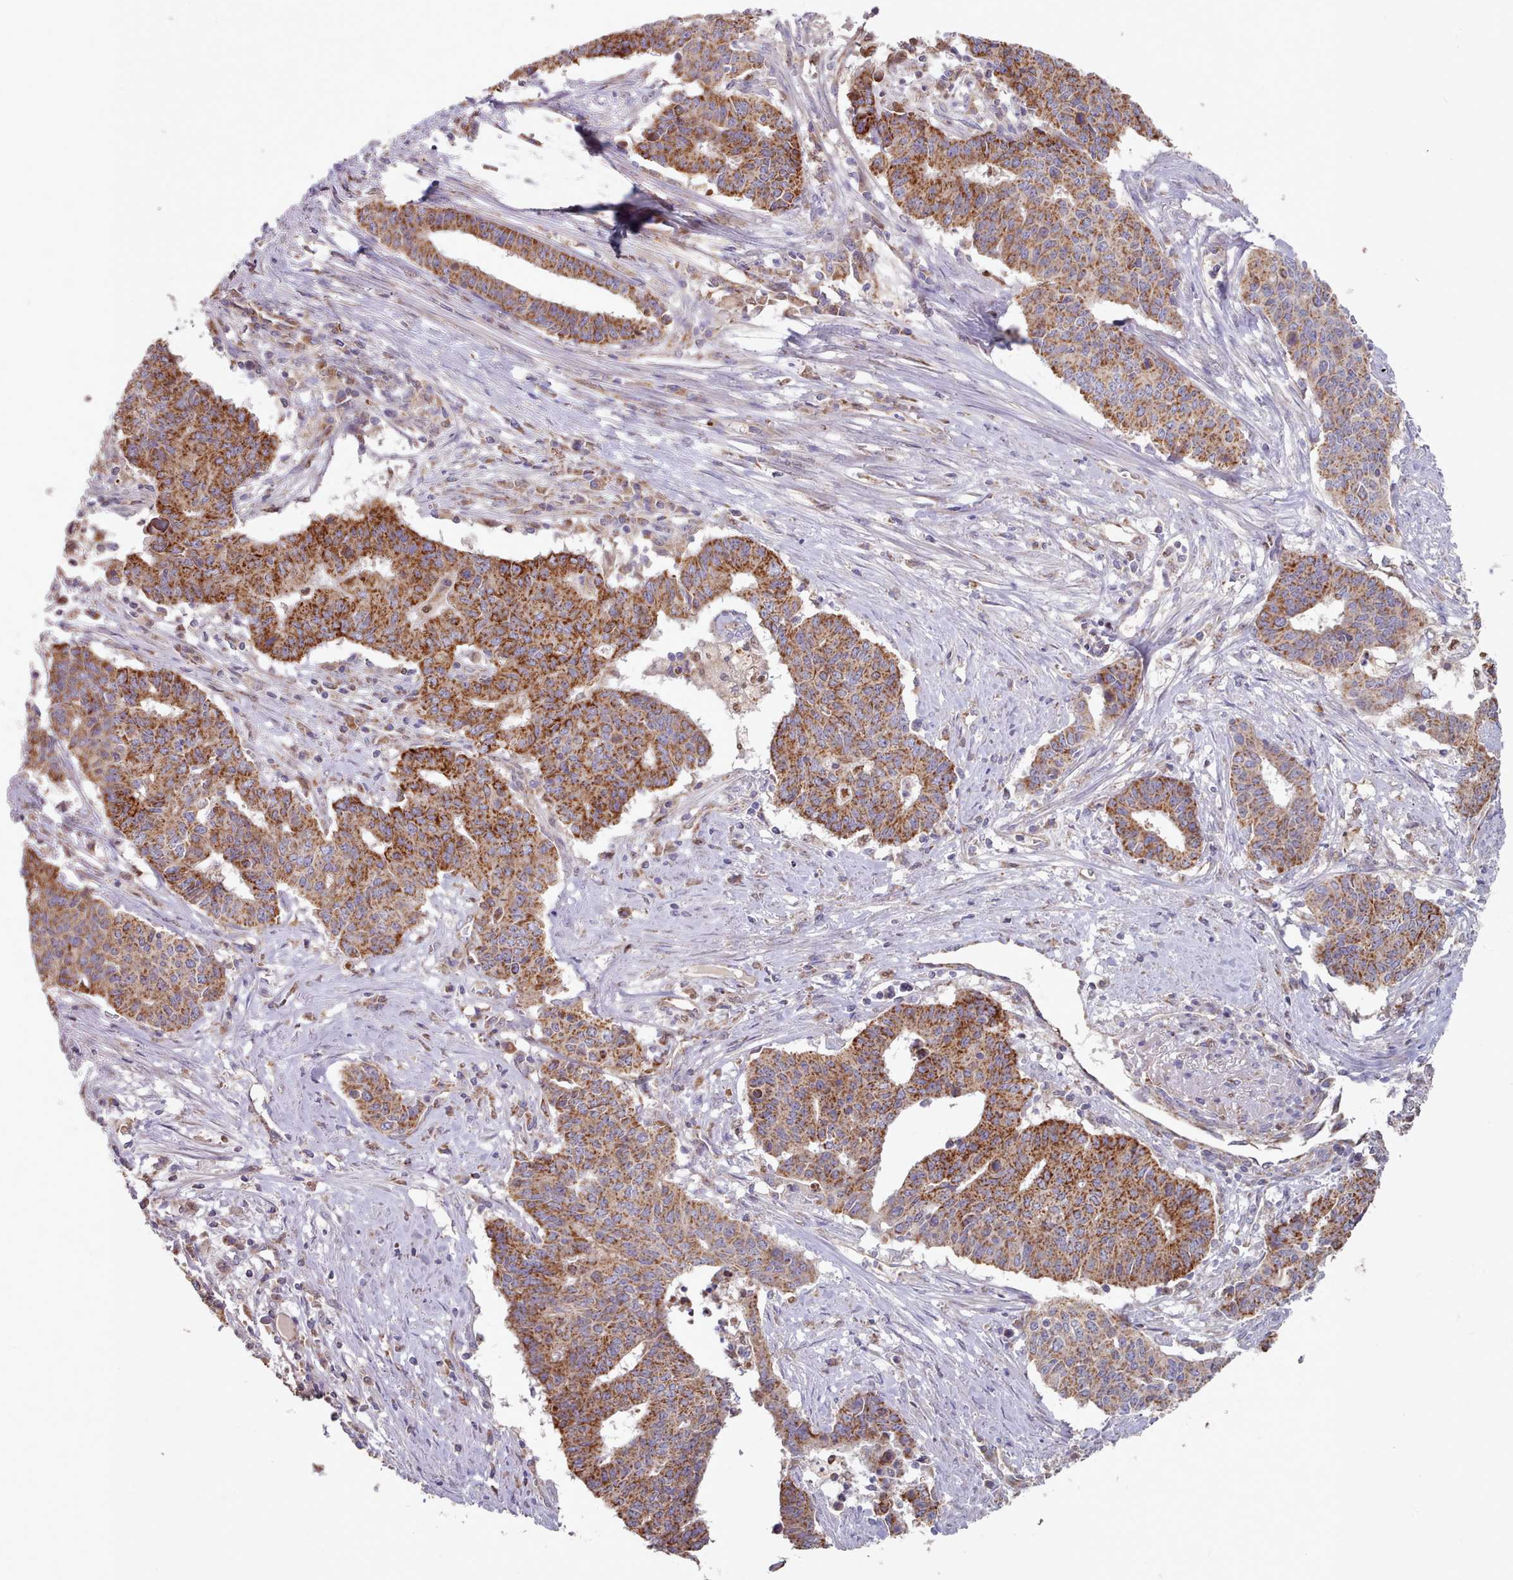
{"staining": {"intensity": "strong", "quantity": ">75%", "location": "cytoplasmic/membranous"}, "tissue": "endometrial cancer", "cell_type": "Tumor cells", "image_type": "cancer", "snomed": [{"axis": "morphology", "description": "Adenocarcinoma, NOS"}, {"axis": "topography", "description": "Endometrium"}], "caption": "Protein staining exhibits strong cytoplasmic/membranous positivity in about >75% of tumor cells in endometrial cancer (adenocarcinoma). (brown staining indicates protein expression, while blue staining denotes nuclei).", "gene": "HSDL2", "patient": {"sex": "female", "age": 59}}